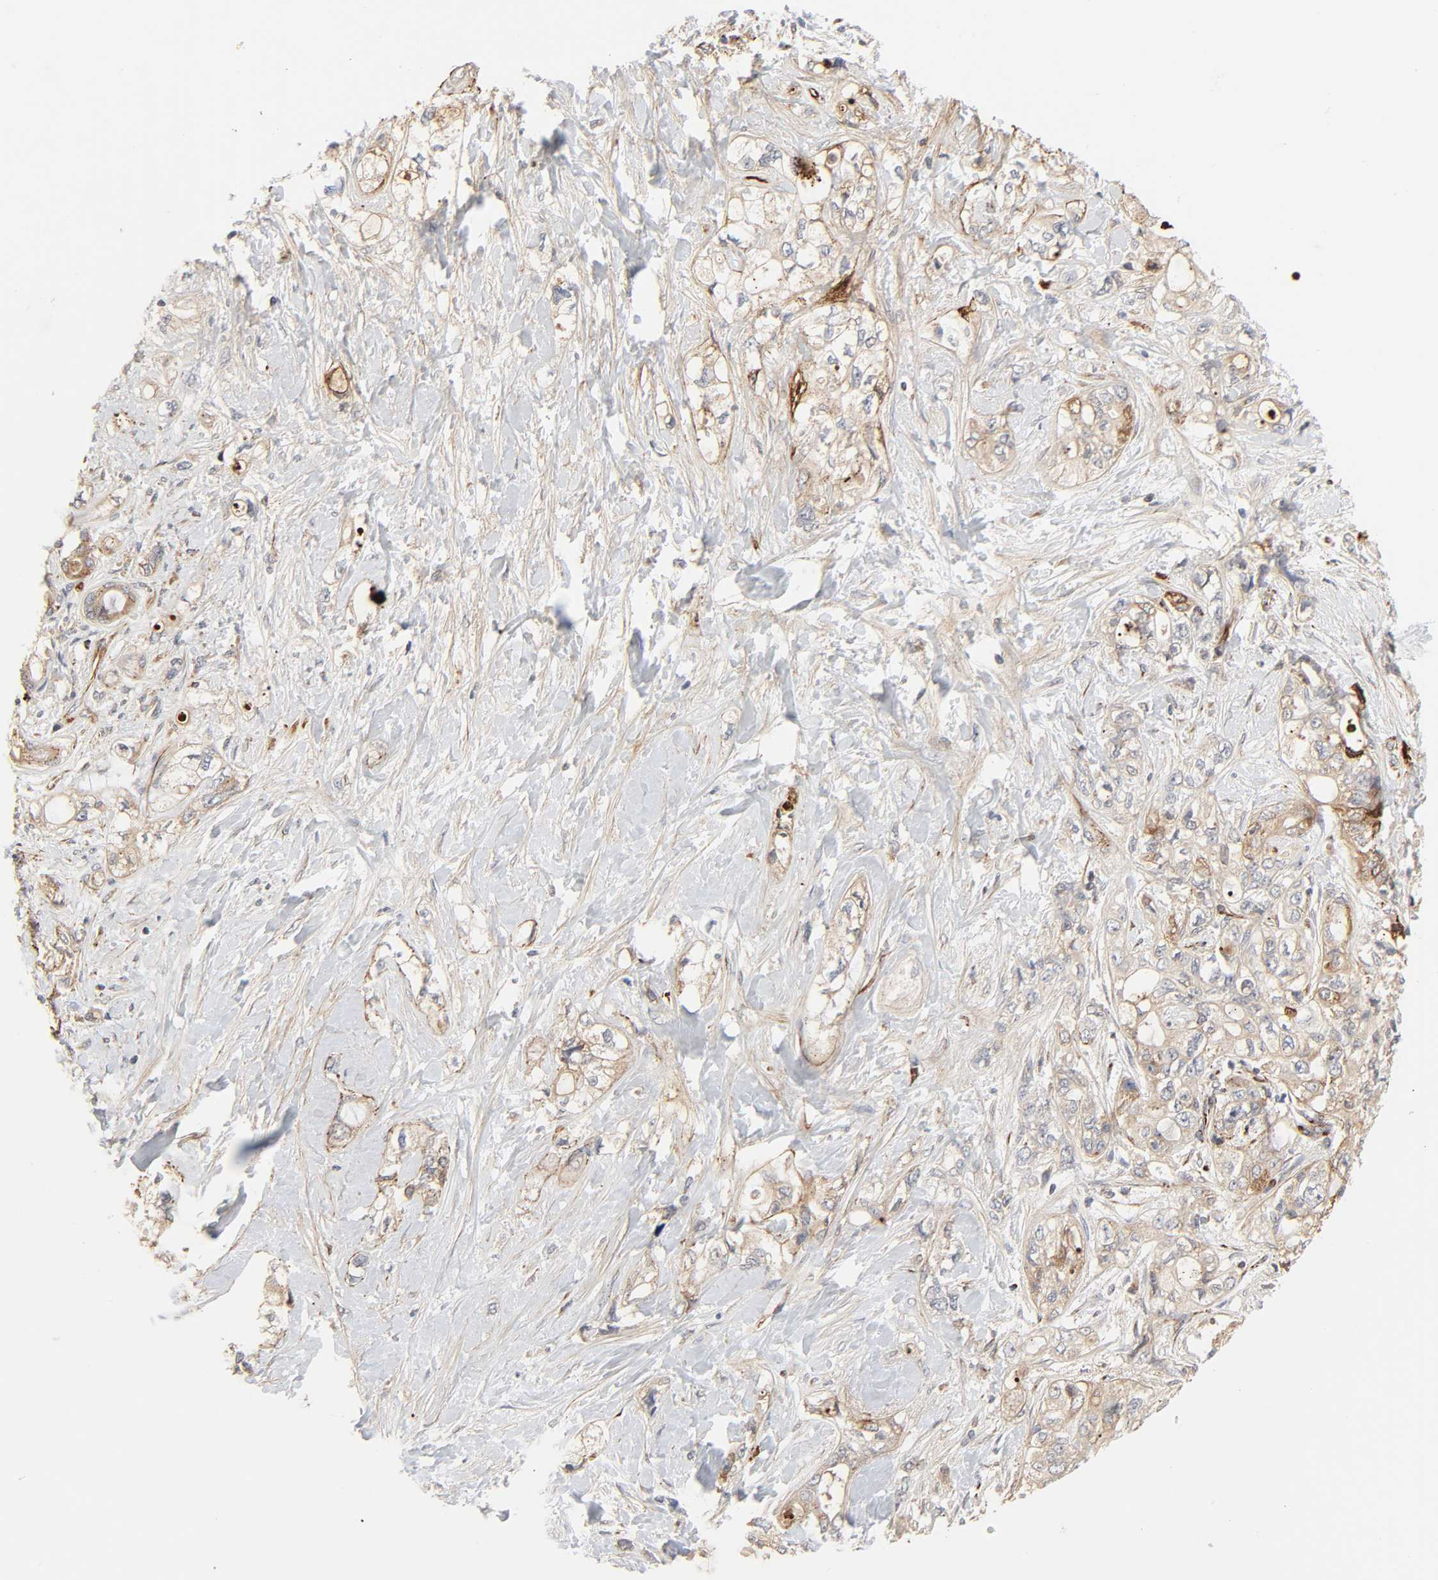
{"staining": {"intensity": "weak", "quantity": ">75%", "location": "cytoplasmic/membranous"}, "tissue": "pancreatic cancer", "cell_type": "Tumor cells", "image_type": "cancer", "snomed": [{"axis": "morphology", "description": "Adenocarcinoma, NOS"}, {"axis": "topography", "description": "Pancreas"}], "caption": "Approximately >75% of tumor cells in human pancreatic cancer show weak cytoplasmic/membranous protein staining as visualized by brown immunohistochemical staining.", "gene": "REEP6", "patient": {"sex": "male", "age": 70}}